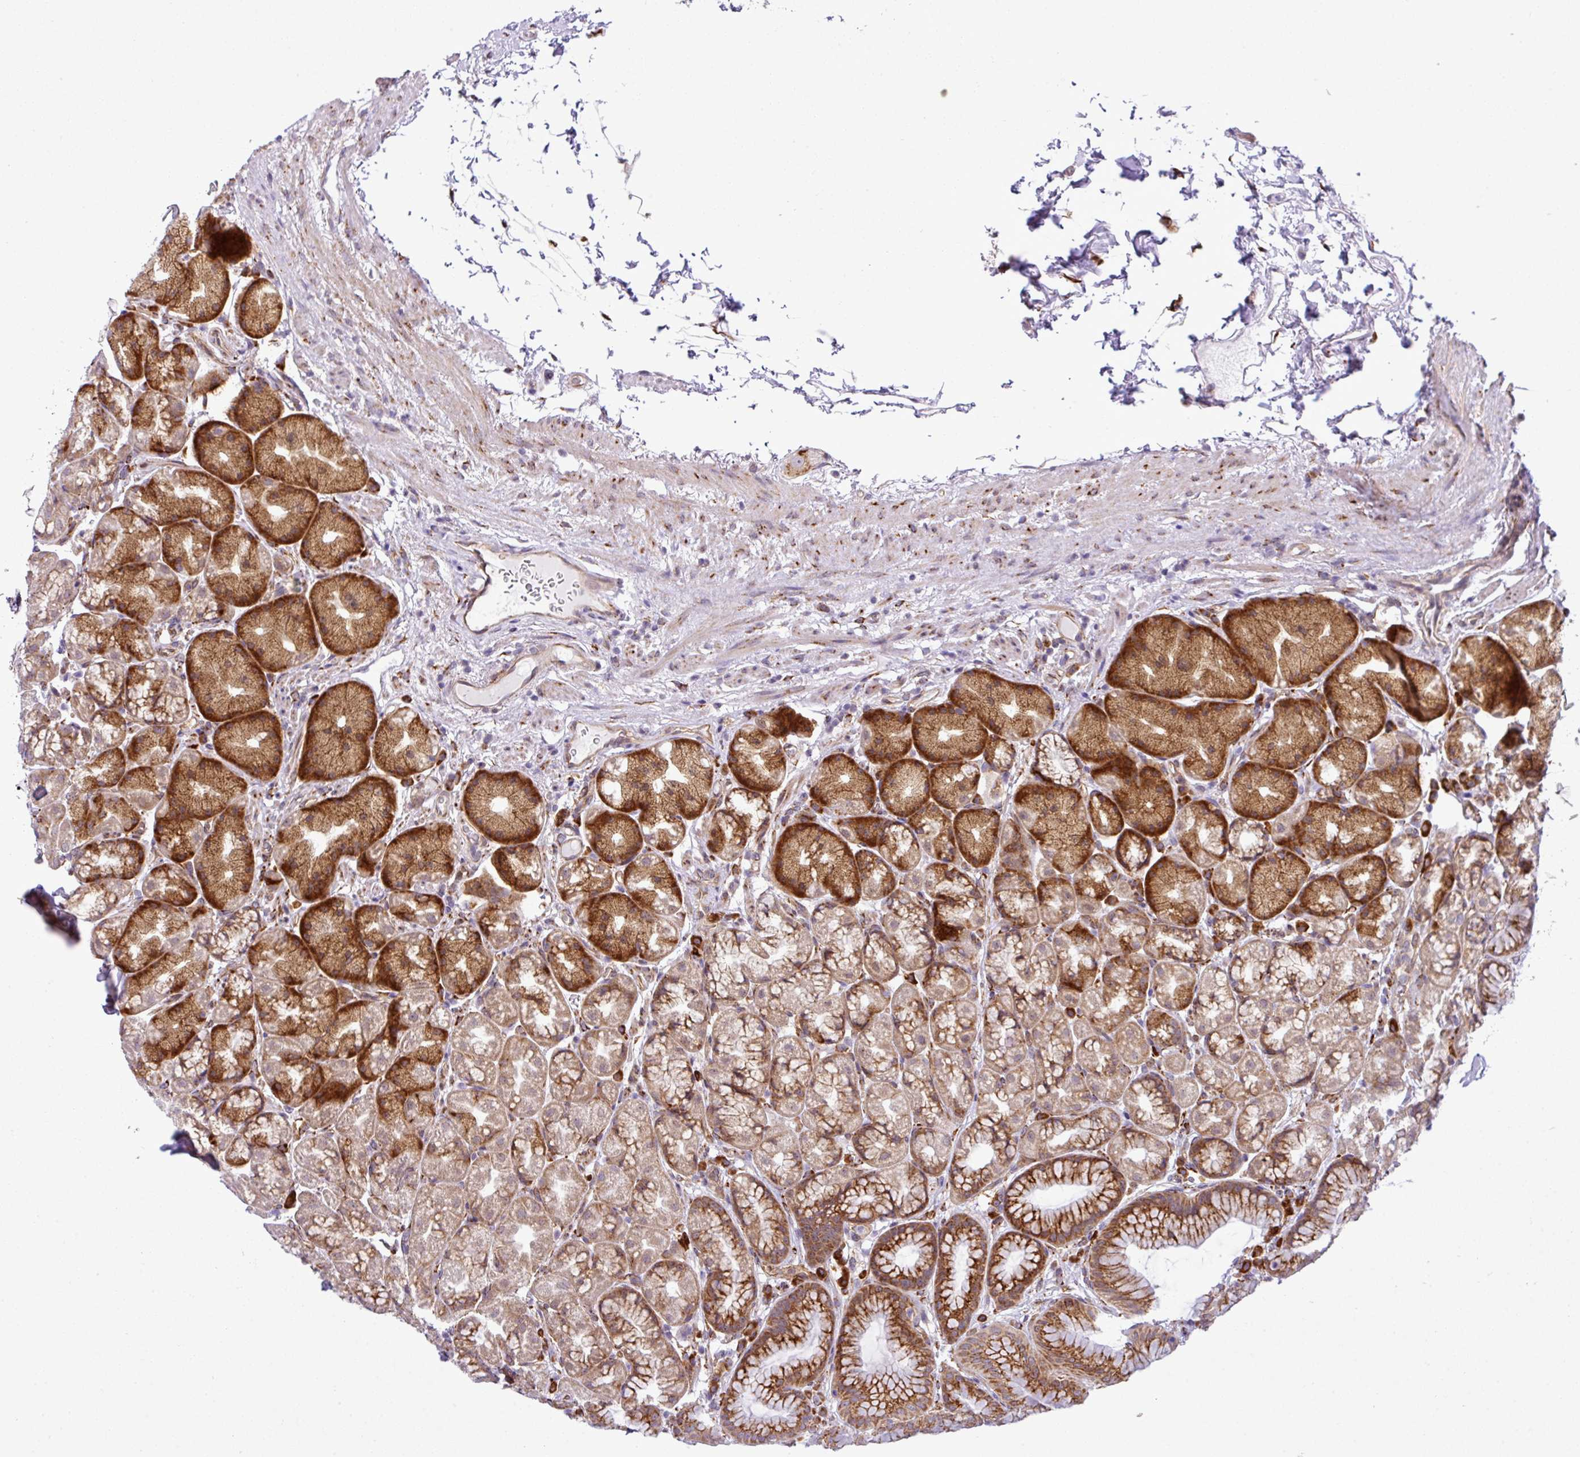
{"staining": {"intensity": "strong", "quantity": "25%-75%", "location": "cytoplasmic/membranous"}, "tissue": "stomach", "cell_type": "Glandular cells", "image_type": "normal", "snomed": [{"axis": "morphology", "description": "Normal tissue, NOS"}, {"axis": "topography", "description": "Stomach, lower"}], "caption": "Immunohistochemistry (IHC) histopathology image of normal human stomach stained for a protein (brown), which demonstrates high levels of strong cytoplasmic/membranous staining in approximately 25%-75% of glandular cells.", "gene": "CFAP97", "patient": {"sex": "male", "age": 67}}